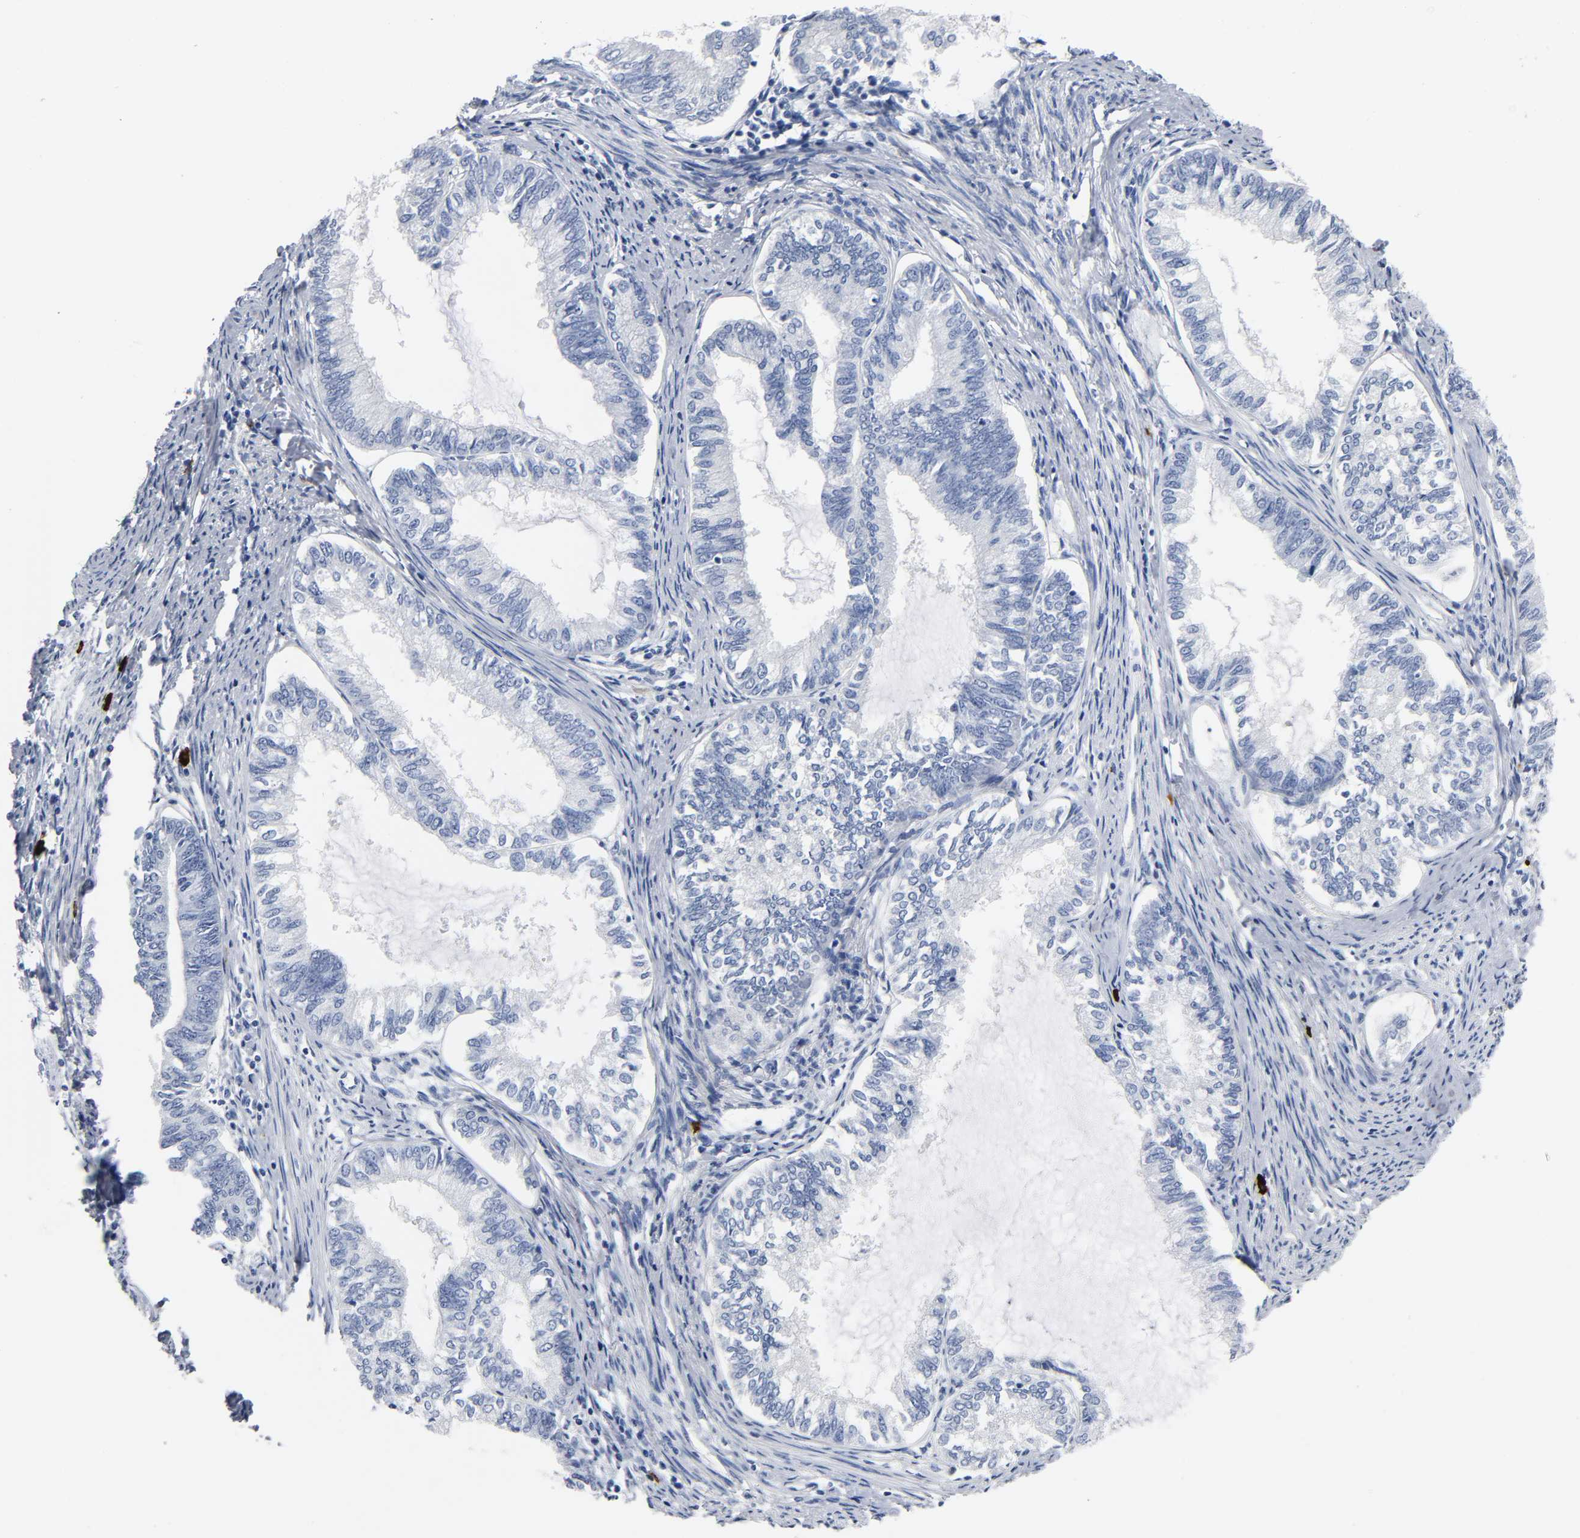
{"staining": {"intensity": "negative", "quantity": "none", "location": "none"}, "tissue": "endometrial cancer", "cell_type": "Tumor cells", "image_type": "cancer", "snomed": [{"axis": "morphology", "description": "Adenocarcinoma, NOS"}, {"axis": "topography", "description": "Endometrium"}], "caption": "DAB immunohistochemical staining of human endometrial adenocarcinoma reveals no significant expression in tumor cells. (Stains: DAB immunohistochemistry (IHC) with hematoxylin counter stain, Microscopy: brightfield microscopy at high magnification).", "gene": "NAB2", "patient": {"sex": "female", "age": 86}}